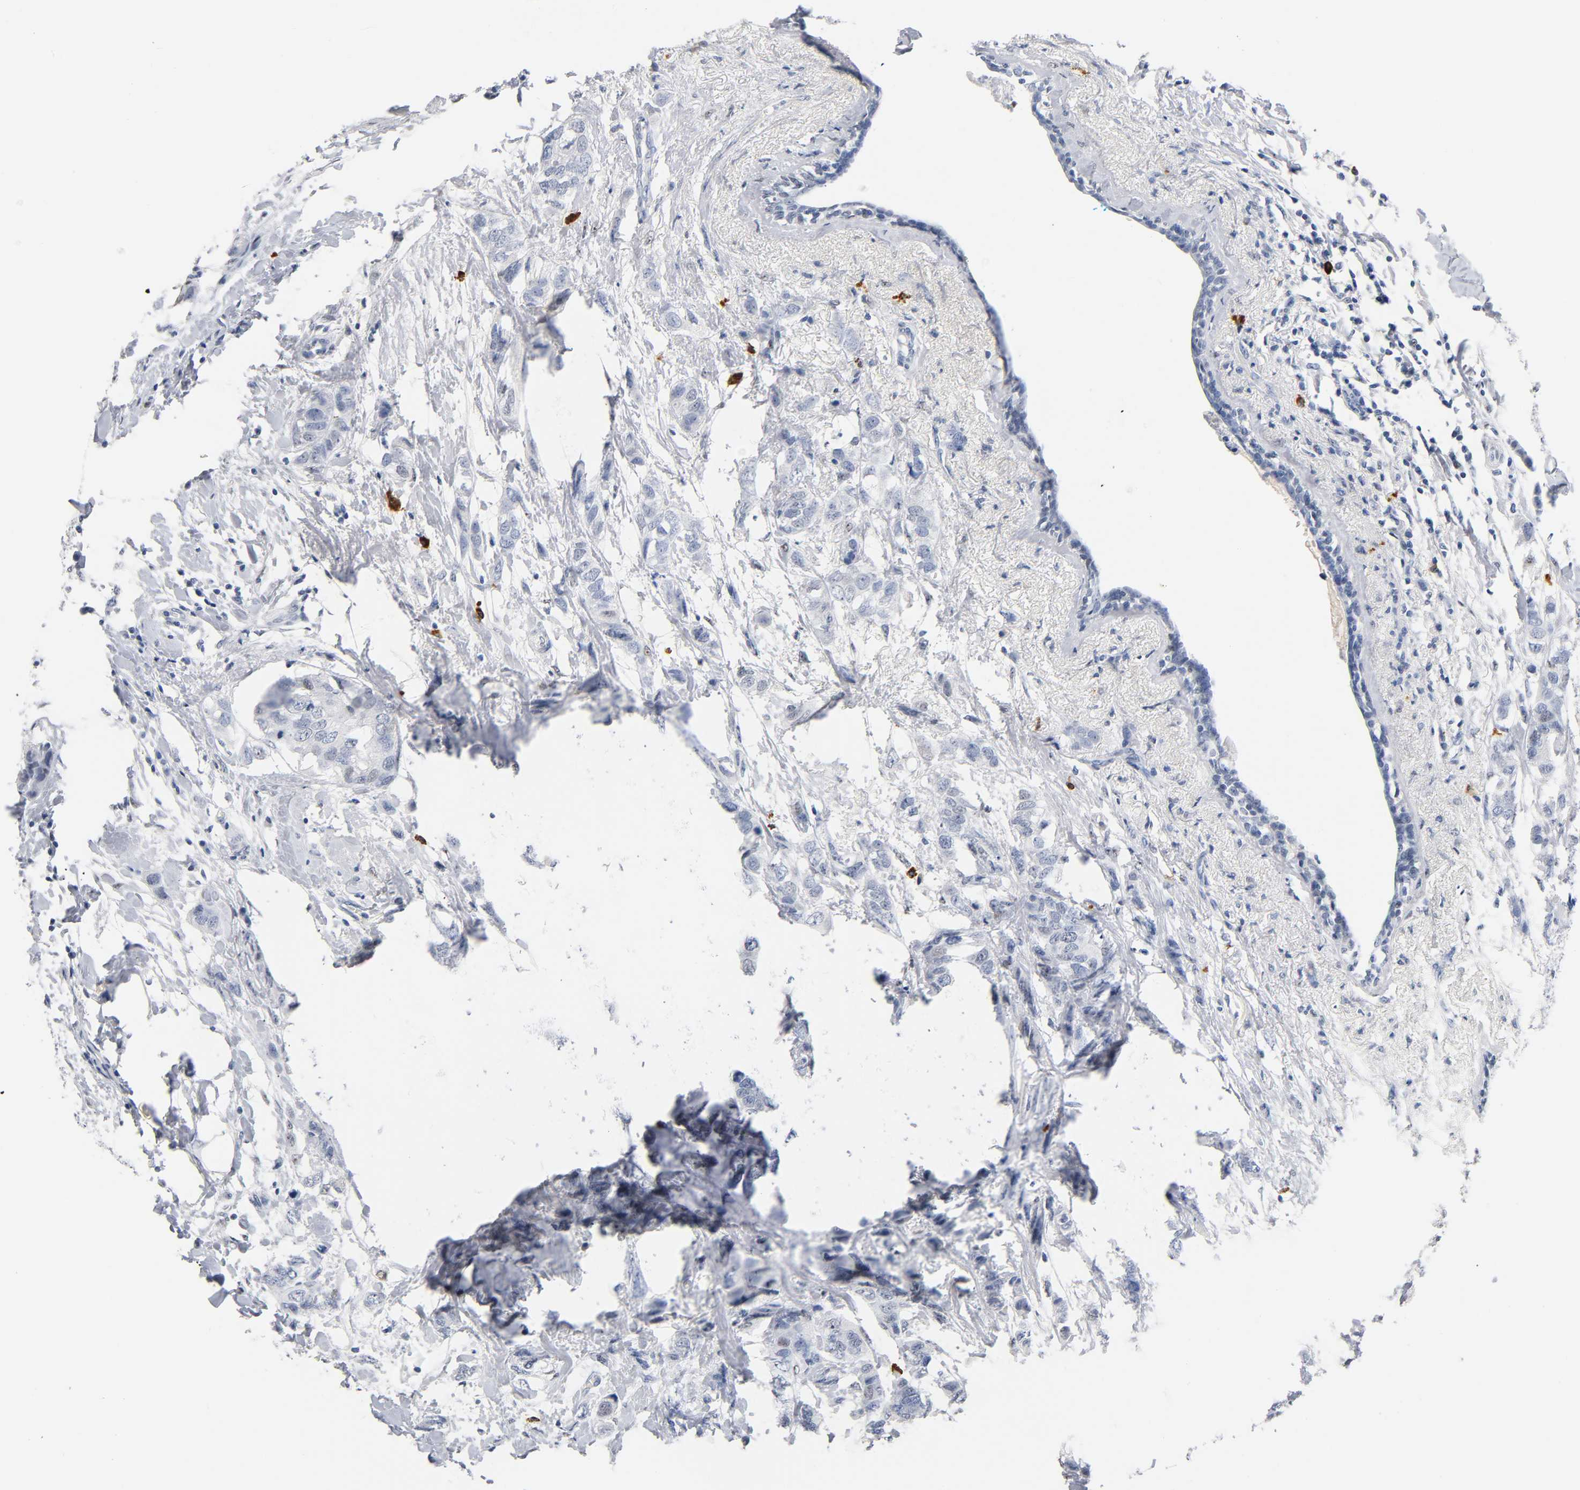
{"staining": {"intensity": "negative", "quantity": "none", "location": "none"}, "tissue": "breast cancer", "cell_type": "Tumor cells", "image_type": "cancer", "snomed": [{"axis": "morphology", "description": "Normal tissue, NOS"}, {"axis": "morphology", "description": "Duct carcinoma"}, {"axis": "topography", "description": "Breast"}], "caption": "DAB immunohistochemical staining of breast cancer (invasive ductal carcinoma) displays no significant positivity in tumor cells.", "gene": "NAB2", "patient": {"sex": "female", "age": 50}}